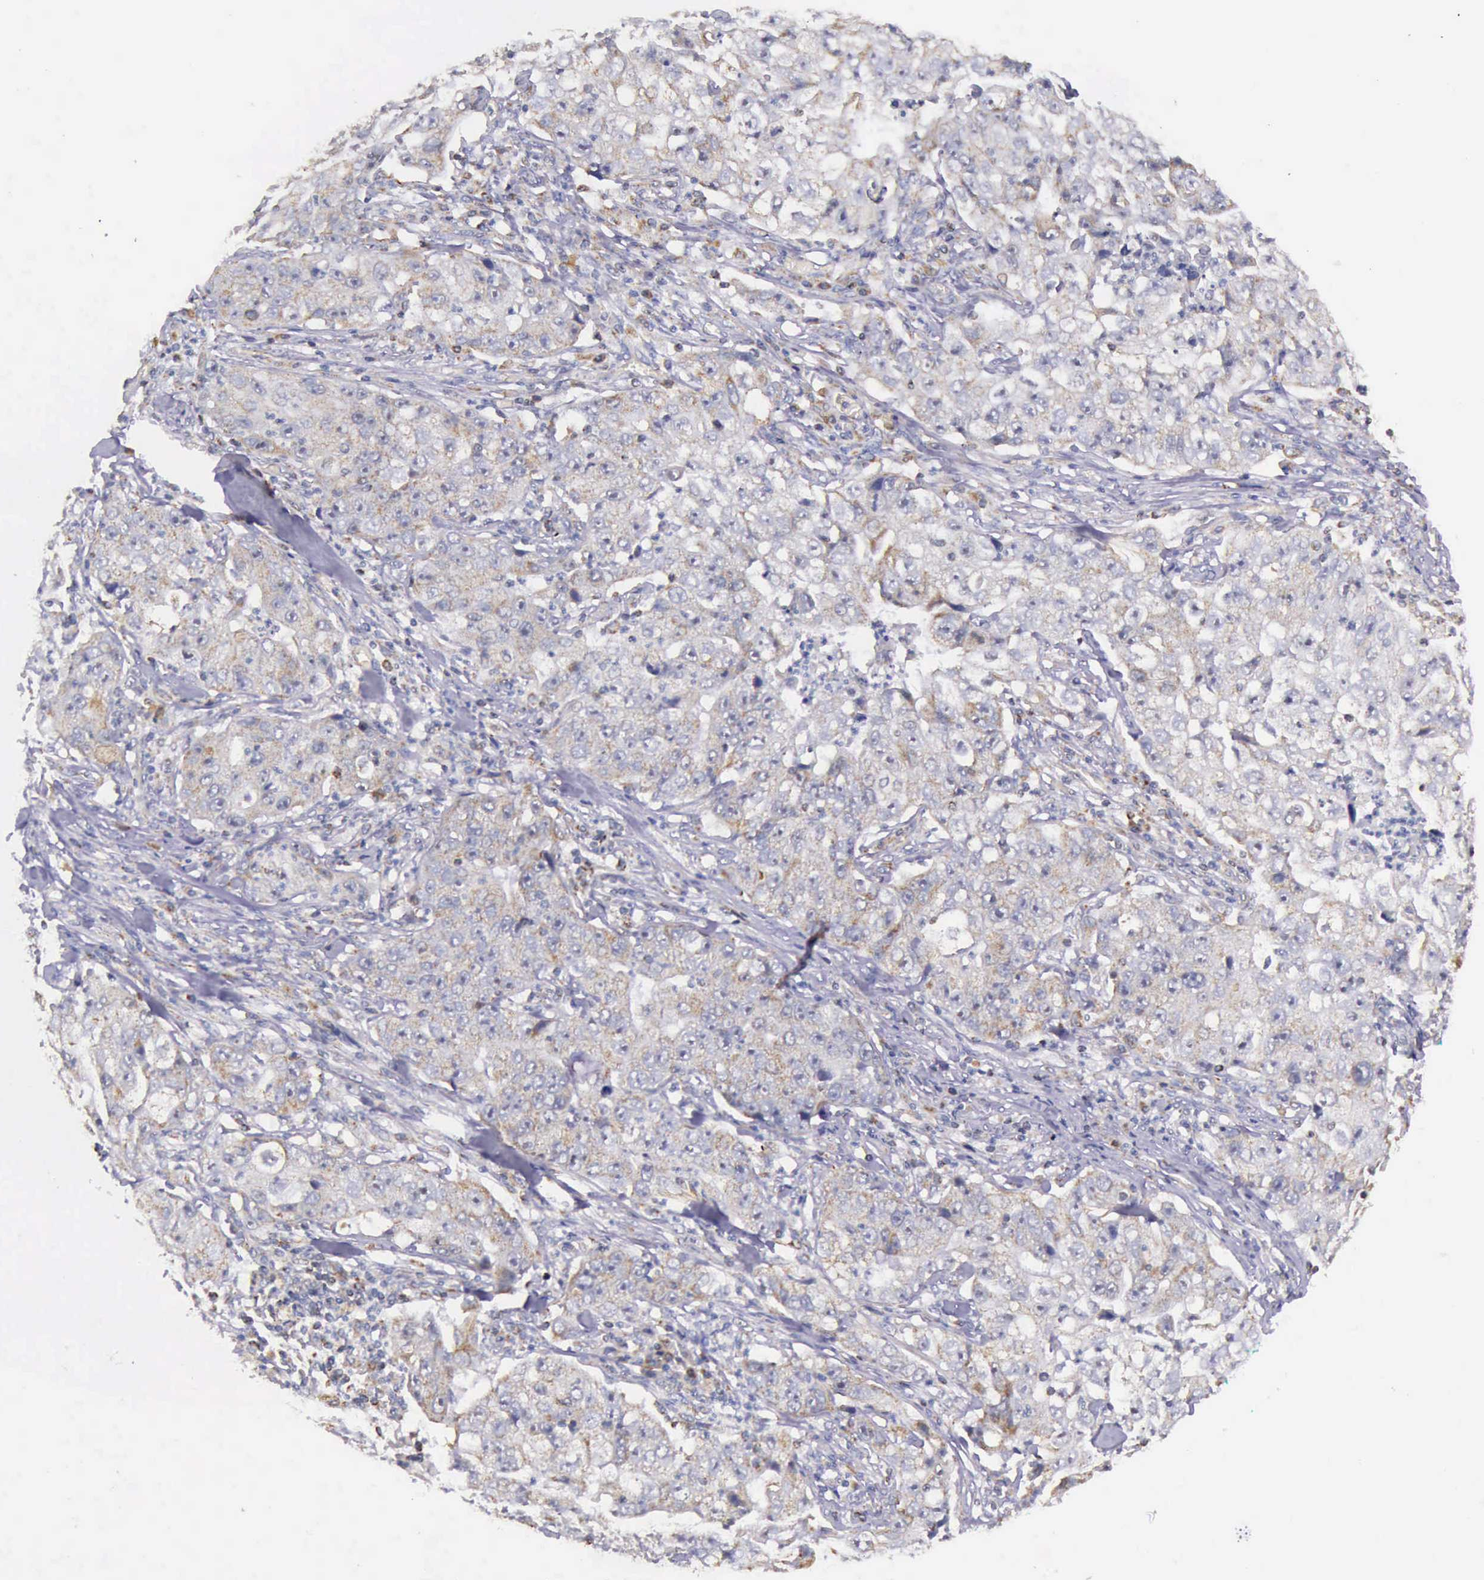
{"staining": {"intensity": "weak", "quantity": ">75%", "location": "cytoplasmic/membranous"}, "tissue": "lung cancer", "cell_type": "Tumor cells", "image_type": "cancer", "snomed": [{"axis": "morphology", "description": "Squamous cell carcinoma, NOS"}, {"axis": "topography", "description": "Lung"}], "caption": "An image showing weak cytoplasmic/membranous expression in approximately >75% of tumor cells in squamous cell carcinoma (lung), as visualized by brown immunohistochemical staining.", "gene": "TXN2", "patient": {"sex": "male", "age": 64}}